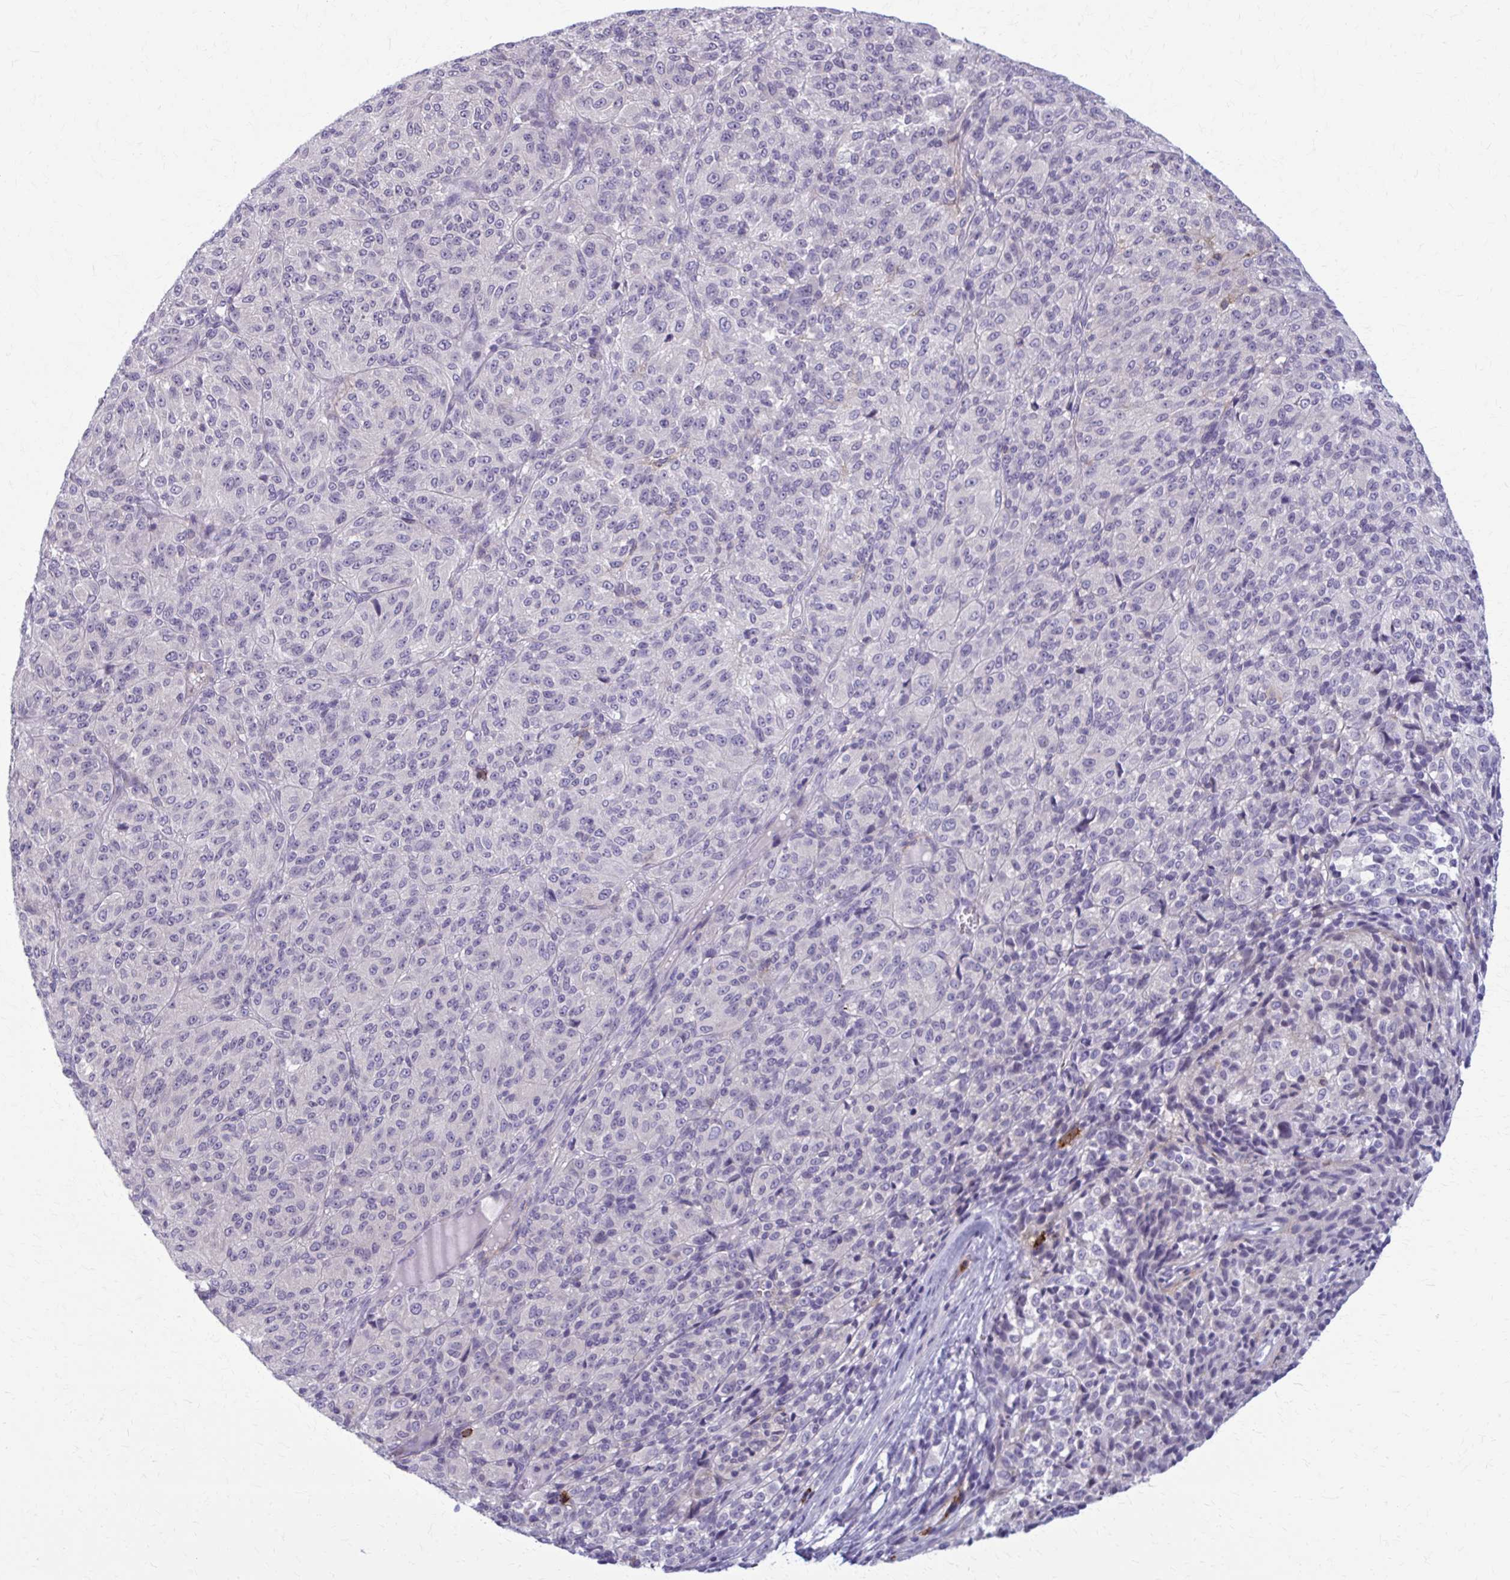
{"staining": {"intensity": "negative", "quantity": "none", "location": "none"}, "tissue": "melanoma", "cell_type": "Tumor cells", "image_type": "cancer", "snomed": [{"axis": "morphology", "description": "Malignant melanoma, Metastatic site"}, {"axis": "topography", "description": "Brain"}], "caption": "Melanoma was stained to show a protein in brown. There is no significant expression in tumor cells.", "gene": "CD38", "patient": {"sex": "female", "age": 56}}